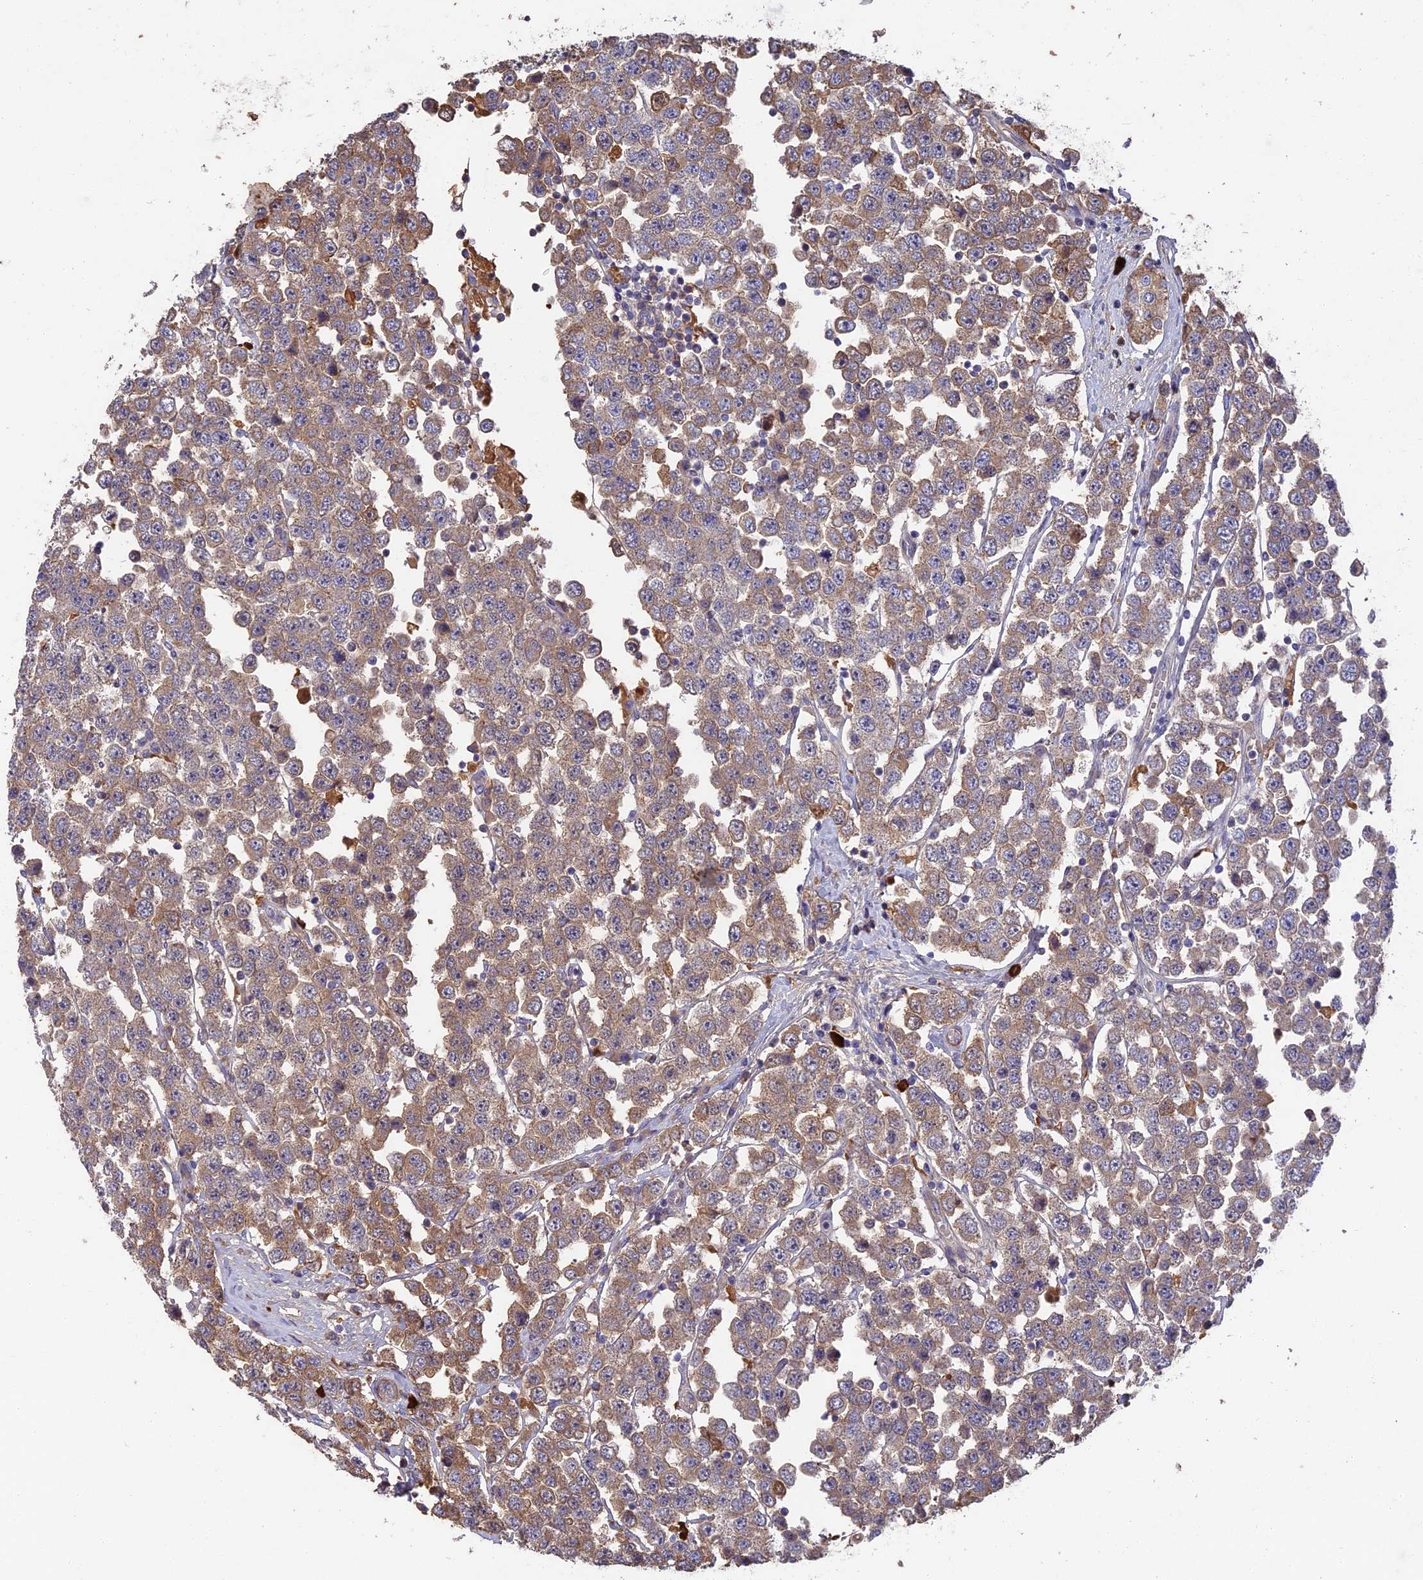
{"staining": {"intensity": "moderate", "quantity": "25%-75%", "location": "cytoplasmic/membranous"}, "tissue": "testis cancer", "cell_type": "Tumor cells", "image_type": "cancer", "snomed": [{"axis": "morphology", "description": "Seminoma, NOS"}, {"axis": "topography", "description": "Testis"}], "caption": "The micrograph exhibits immunohistochemical staining of seminoma (testis). There is moderate cytoplasmic/membranous expression is seen in about 25%-75% of tumor cells.", "gene": "ERMAP", "patient": {"sex": "male", "age": 28}}